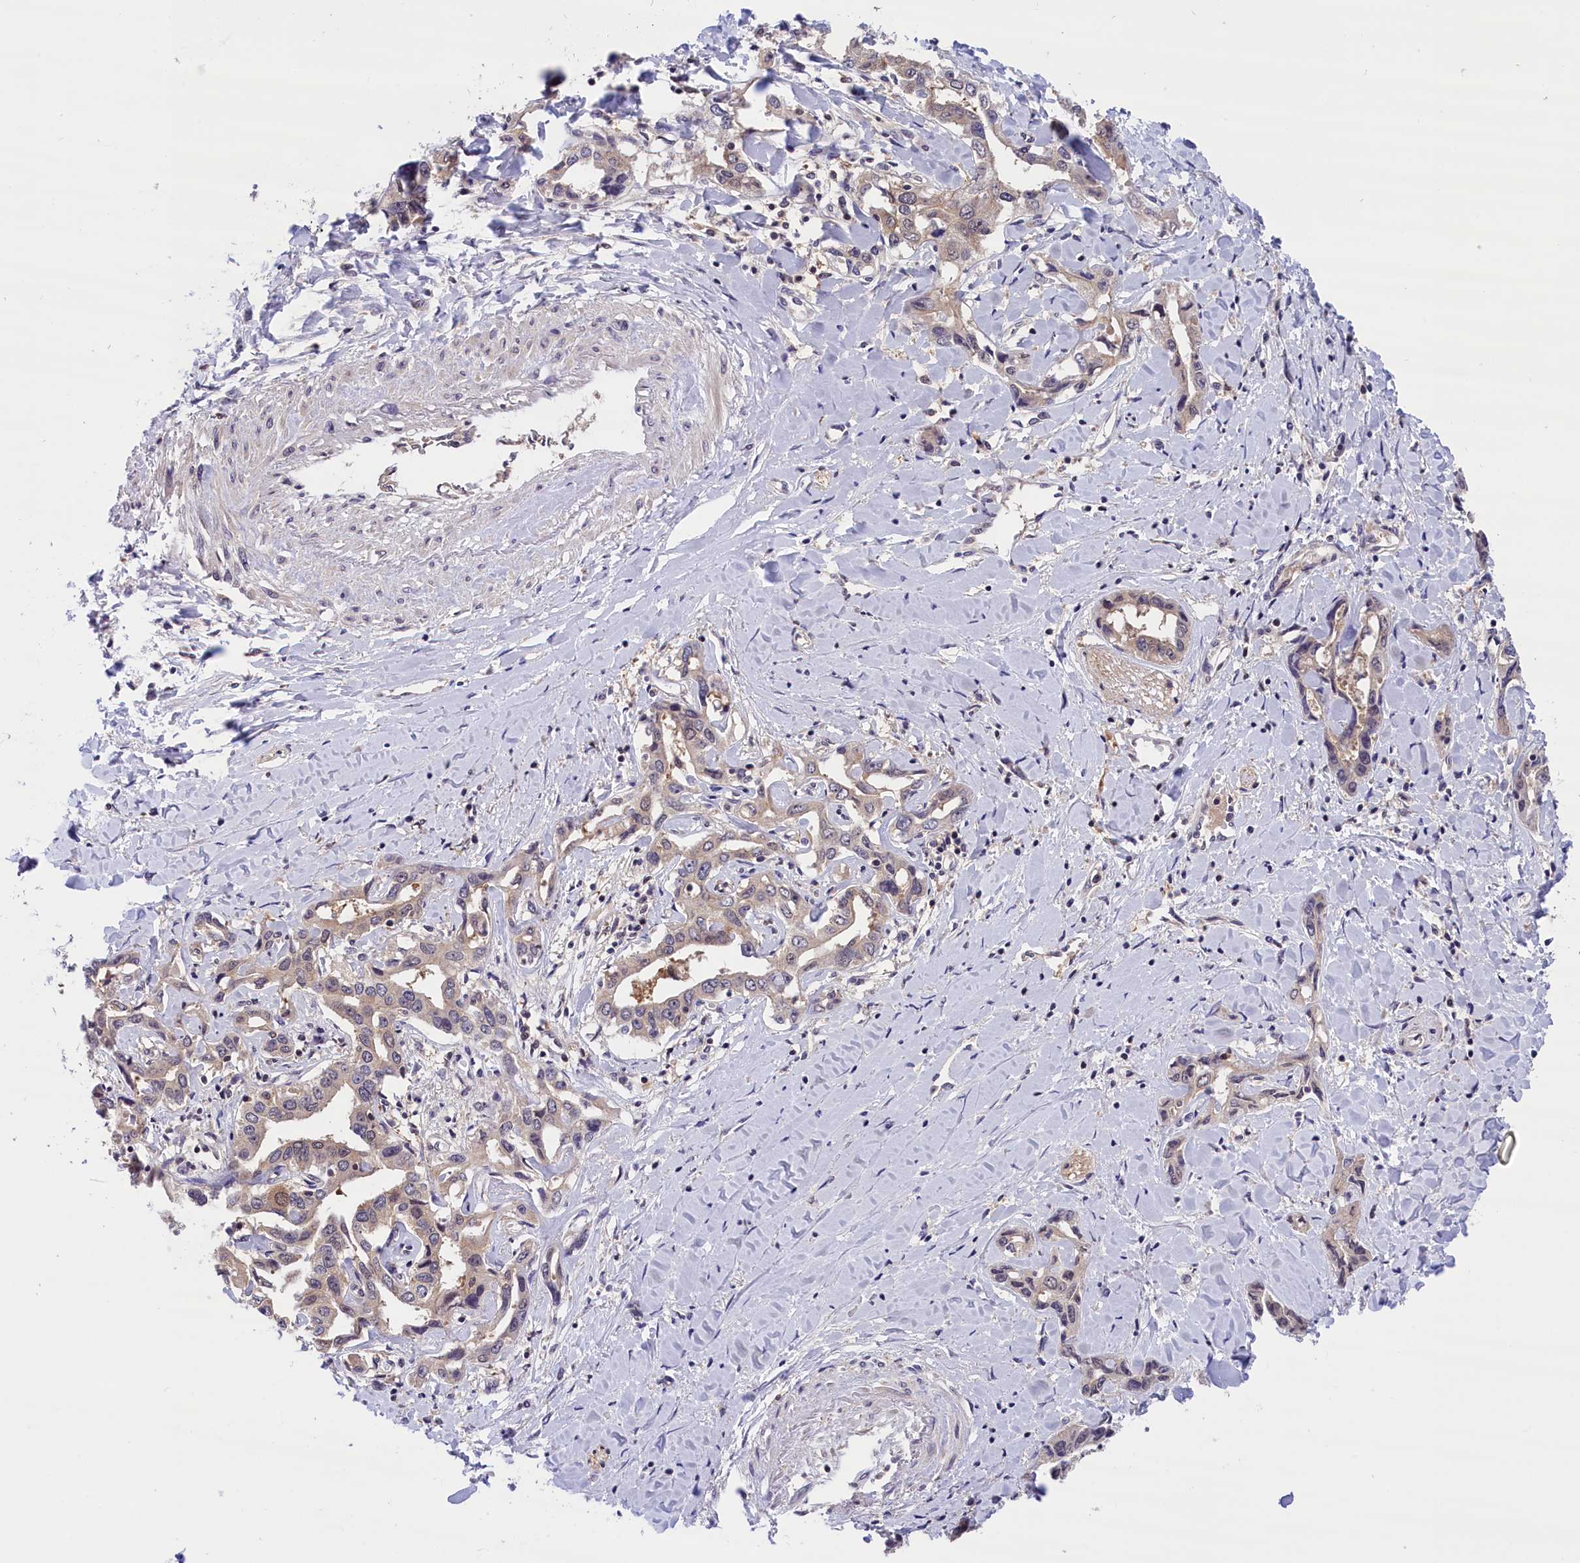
{"staining": {"intensity": "weak", "quantity": ">75%", "location": "cytoplasmic/membranous"}, "tissue": "liver cancer", "cell_type": "Tumor cells", "image_type": "cancer", "snomed": [{"axis": "morphology", "description": "Cholangiocarcinoma"}, {"axis": "topography", "description": "Liver"}], "caption": "The image reveals immunohistochemical staining of liver cholangiocarcinoma. There is weak cytoplasmic/membranous staining is identified in approximately >75% of tumor cells.", "gene": "TBCB", "patient": {"sex": "male", "age": 59}}